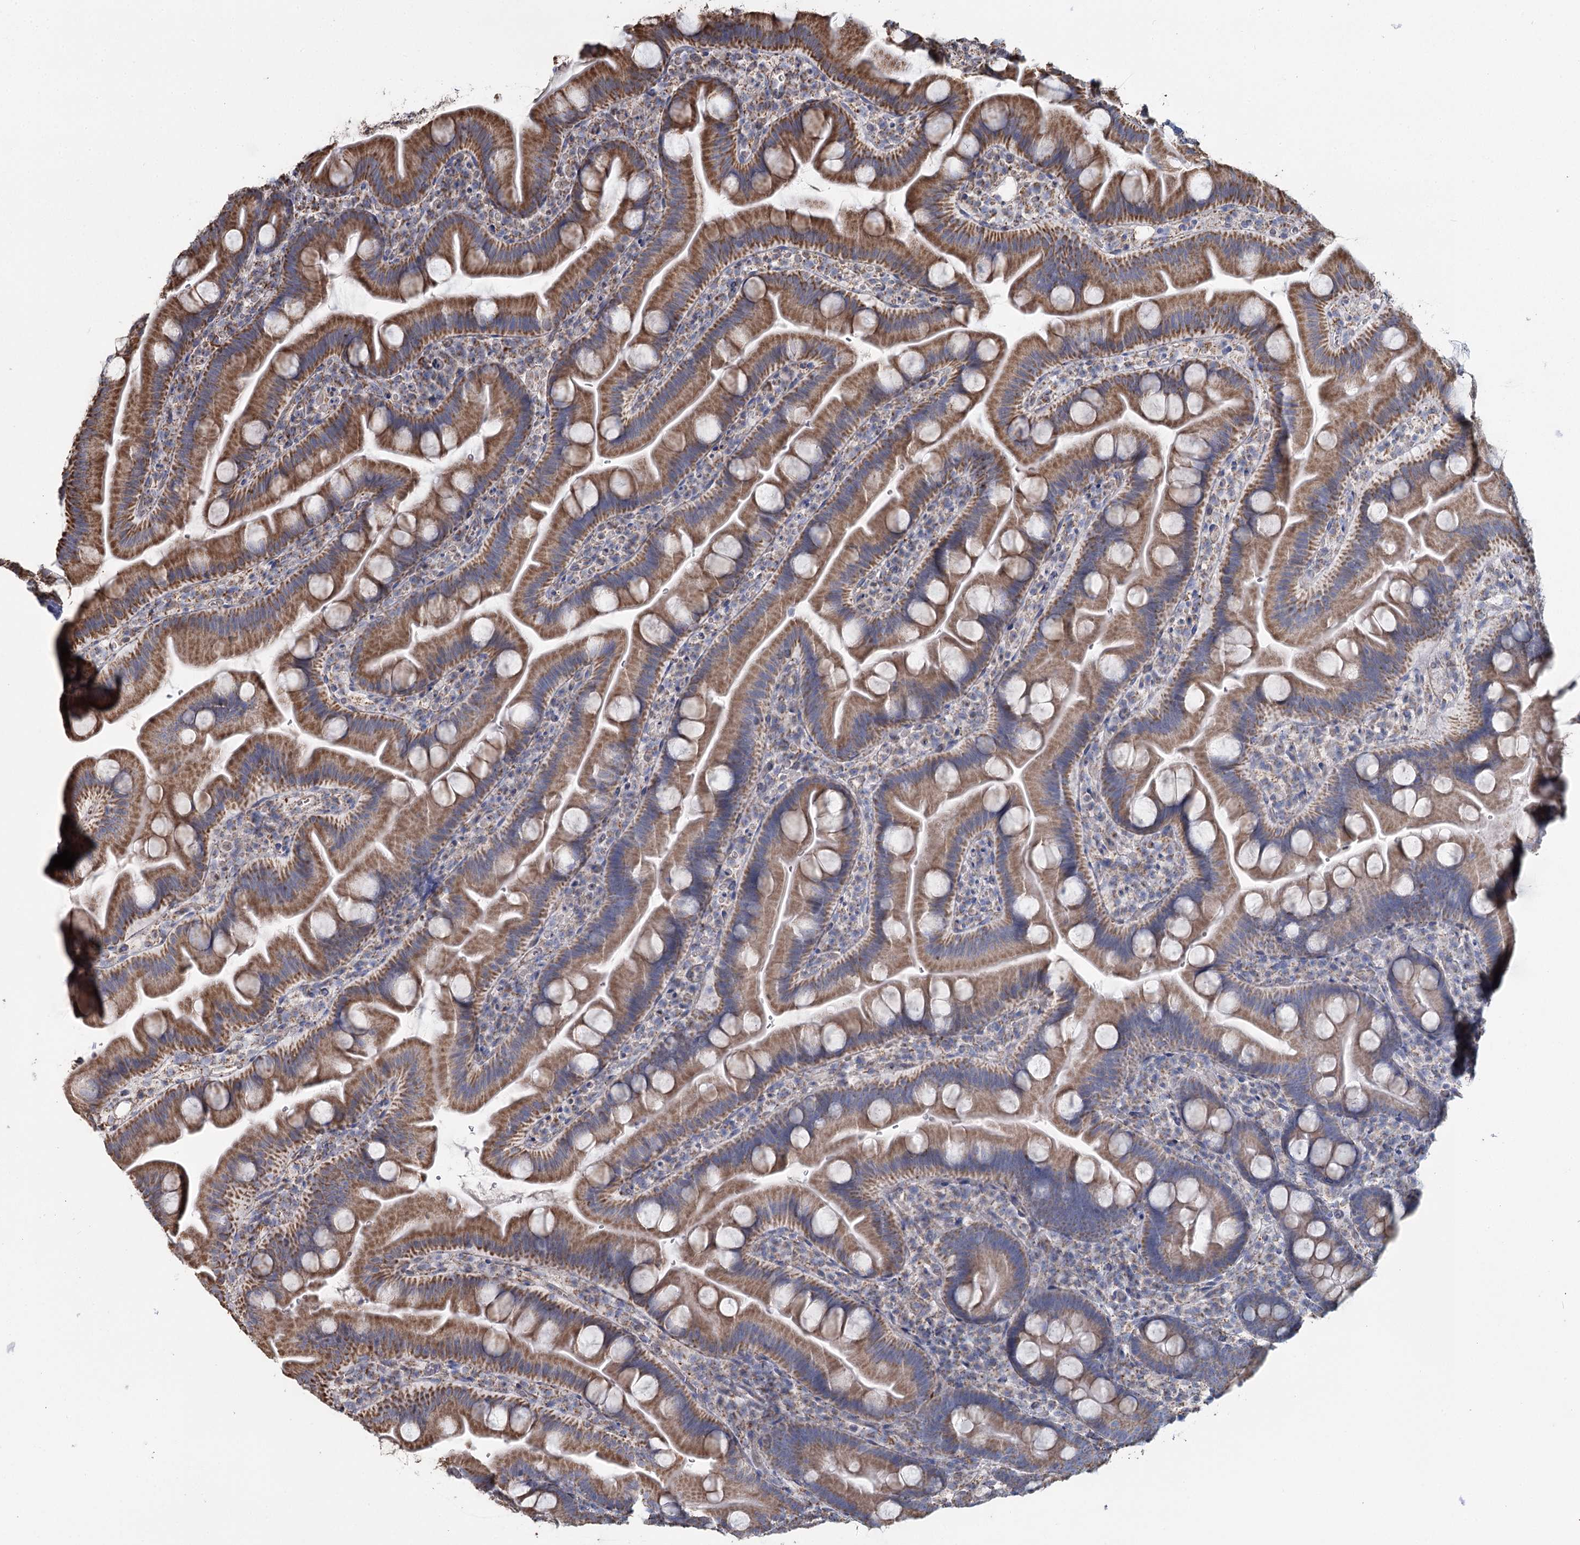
{"staining": {"intensity": "strong", "quantity": ">75%", "location": "cytoplasmic/membranous"}, "tissue": "small intestine", "cell_type": "Glandular cells", "image_type": "normal", "snomed": [{"axis": "morphology", "description": "Normal tissue, NOS"}, {"axis": "topography", "description": "Small intestine"}], "caption": "Strong cytoplasmic/membranous positivity for a protein is seen in about >75% of glandular cells of normal small intestine using IHC.", "gene": "MRPL44", "patient": {"sex": "female", "age": 68}}